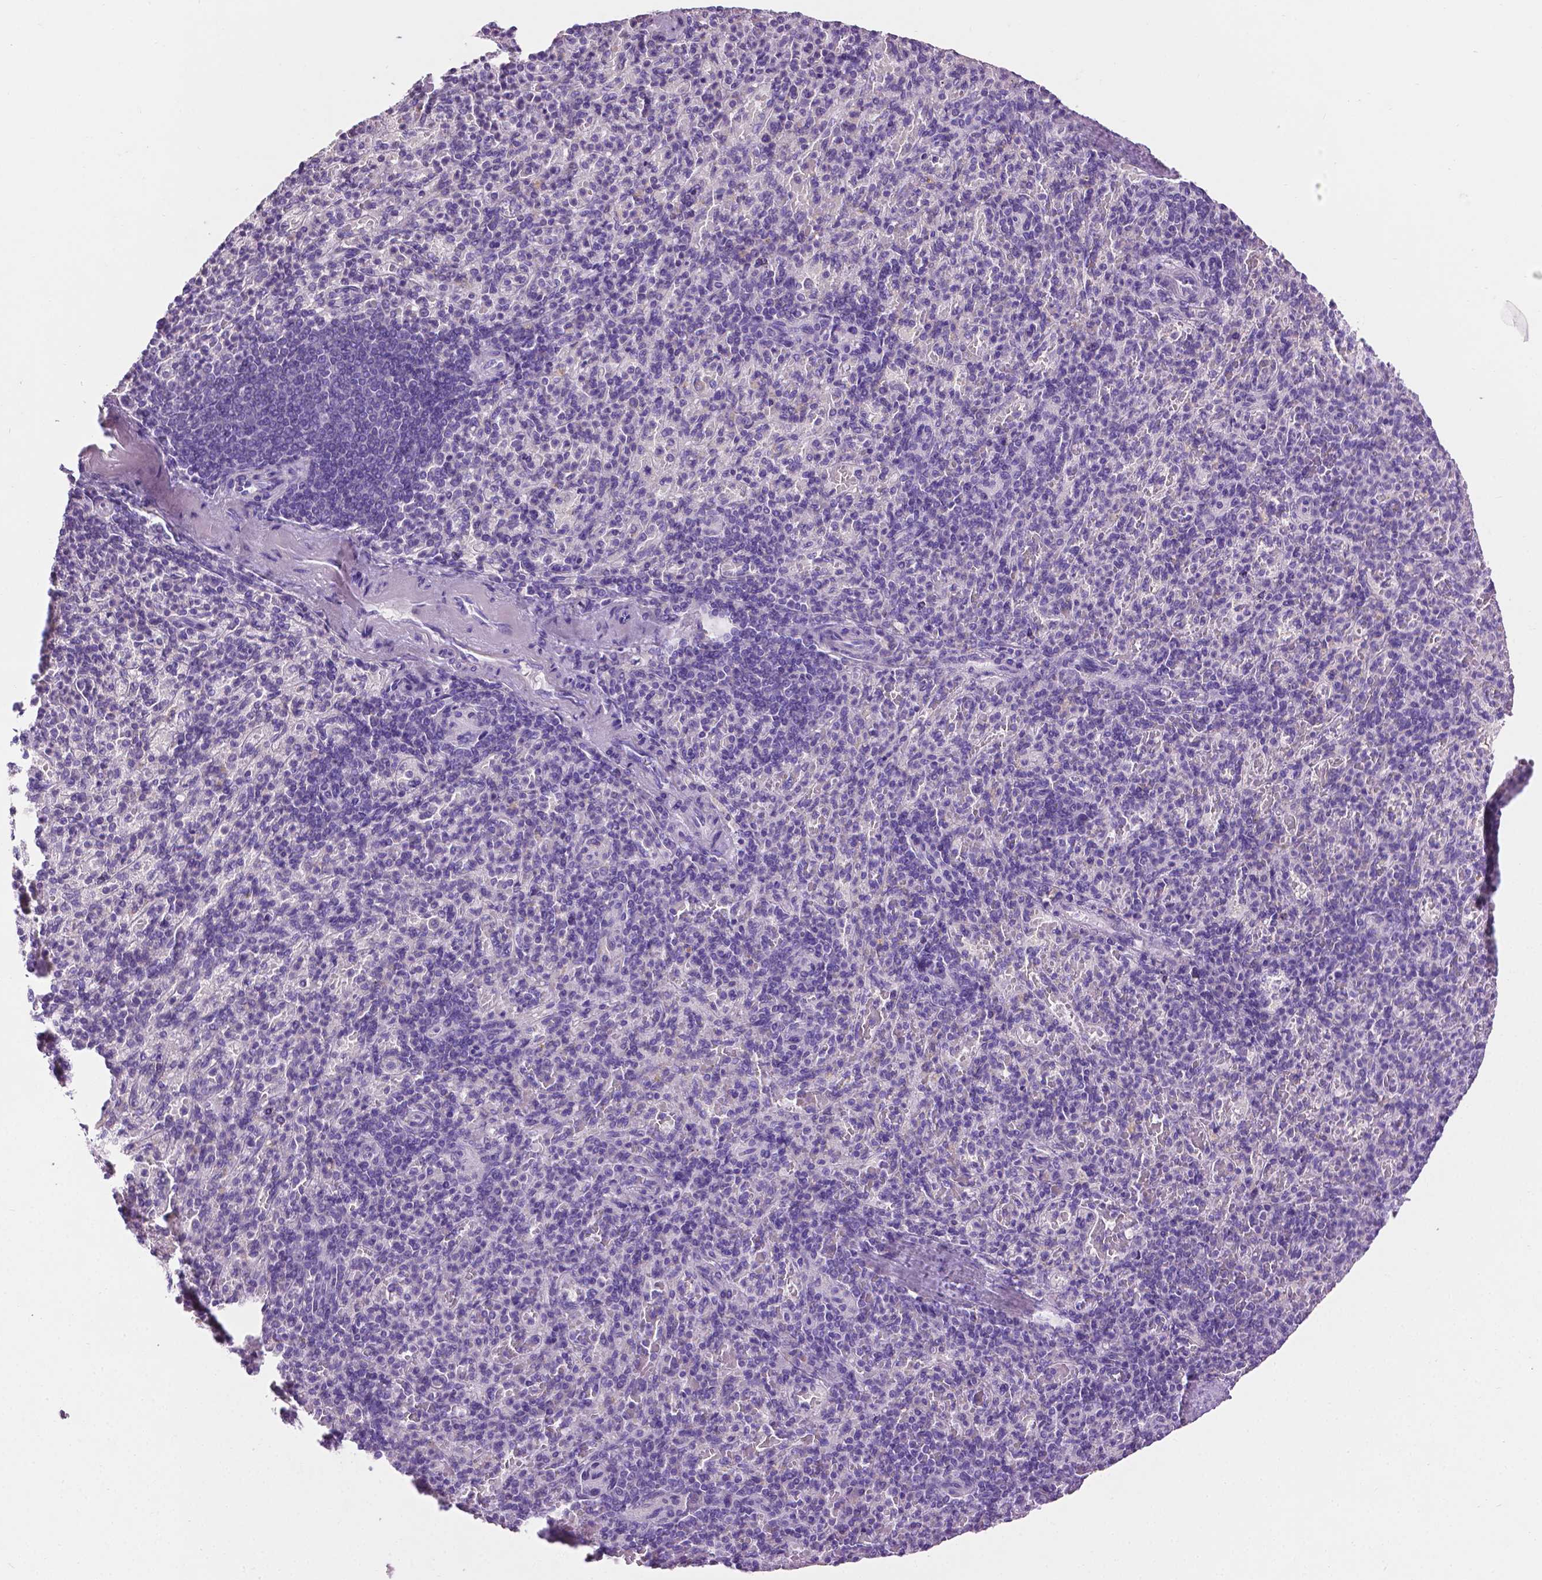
{"staining": {"intensity": "negative", "quantity": "none", "location": "none"}, "tissue": "spleen", "cell_type": "Cells in red pulp", "image_type": "normal", "snomed": [{"axis": "morphology", "description": "Normal tissue, NOS"}, {"axis": "topography", "description": "Spleen"}], "caption": "High magnification brightfield microscopy of normal spleen stained with DAB (brown) and counterstained with hematoxylin (blue): cells in red pulp show no significant expression.", "gene": "TACSTD2", "patient": {"sex": "female", "age": 74}}